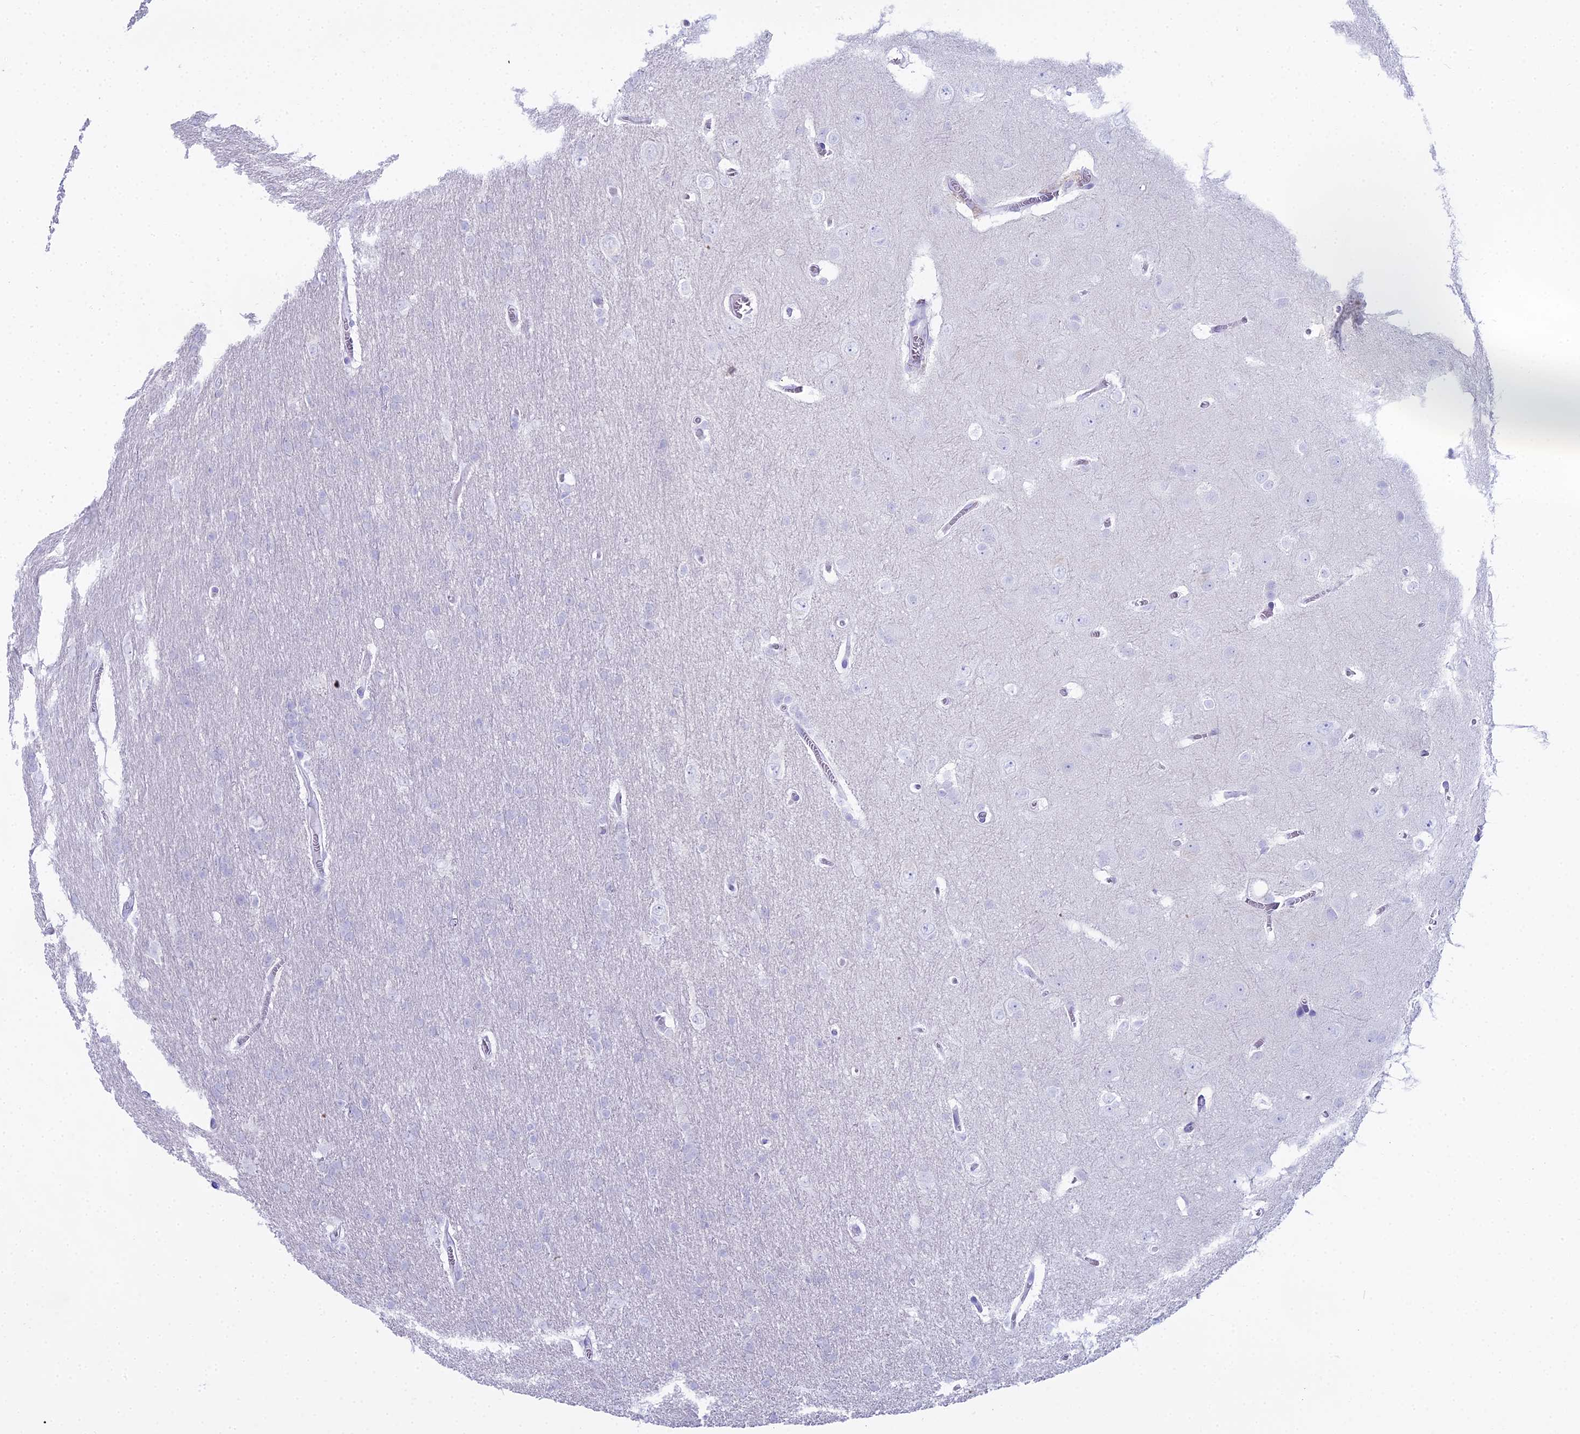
{"staining": {"intensity": "negative", "quantity": "none", "location": "none"}, "tissue": "glioma", "cell_type": "Tumor cells", "image_type": "cancer", "snomed": [{"axis": "morphology", "description": "Glioma, malignant, Low grade"}, {"axis": "topography", "description": "Brain"}], "caption": "Glioma was stained to show a protein in brown. There is no significant expression in tumor cells. (Immunohistochemistry, brightfield microscopy, high magnification).", "gene": "CGB2", "patient": {"sex": "female", "age": 32}}